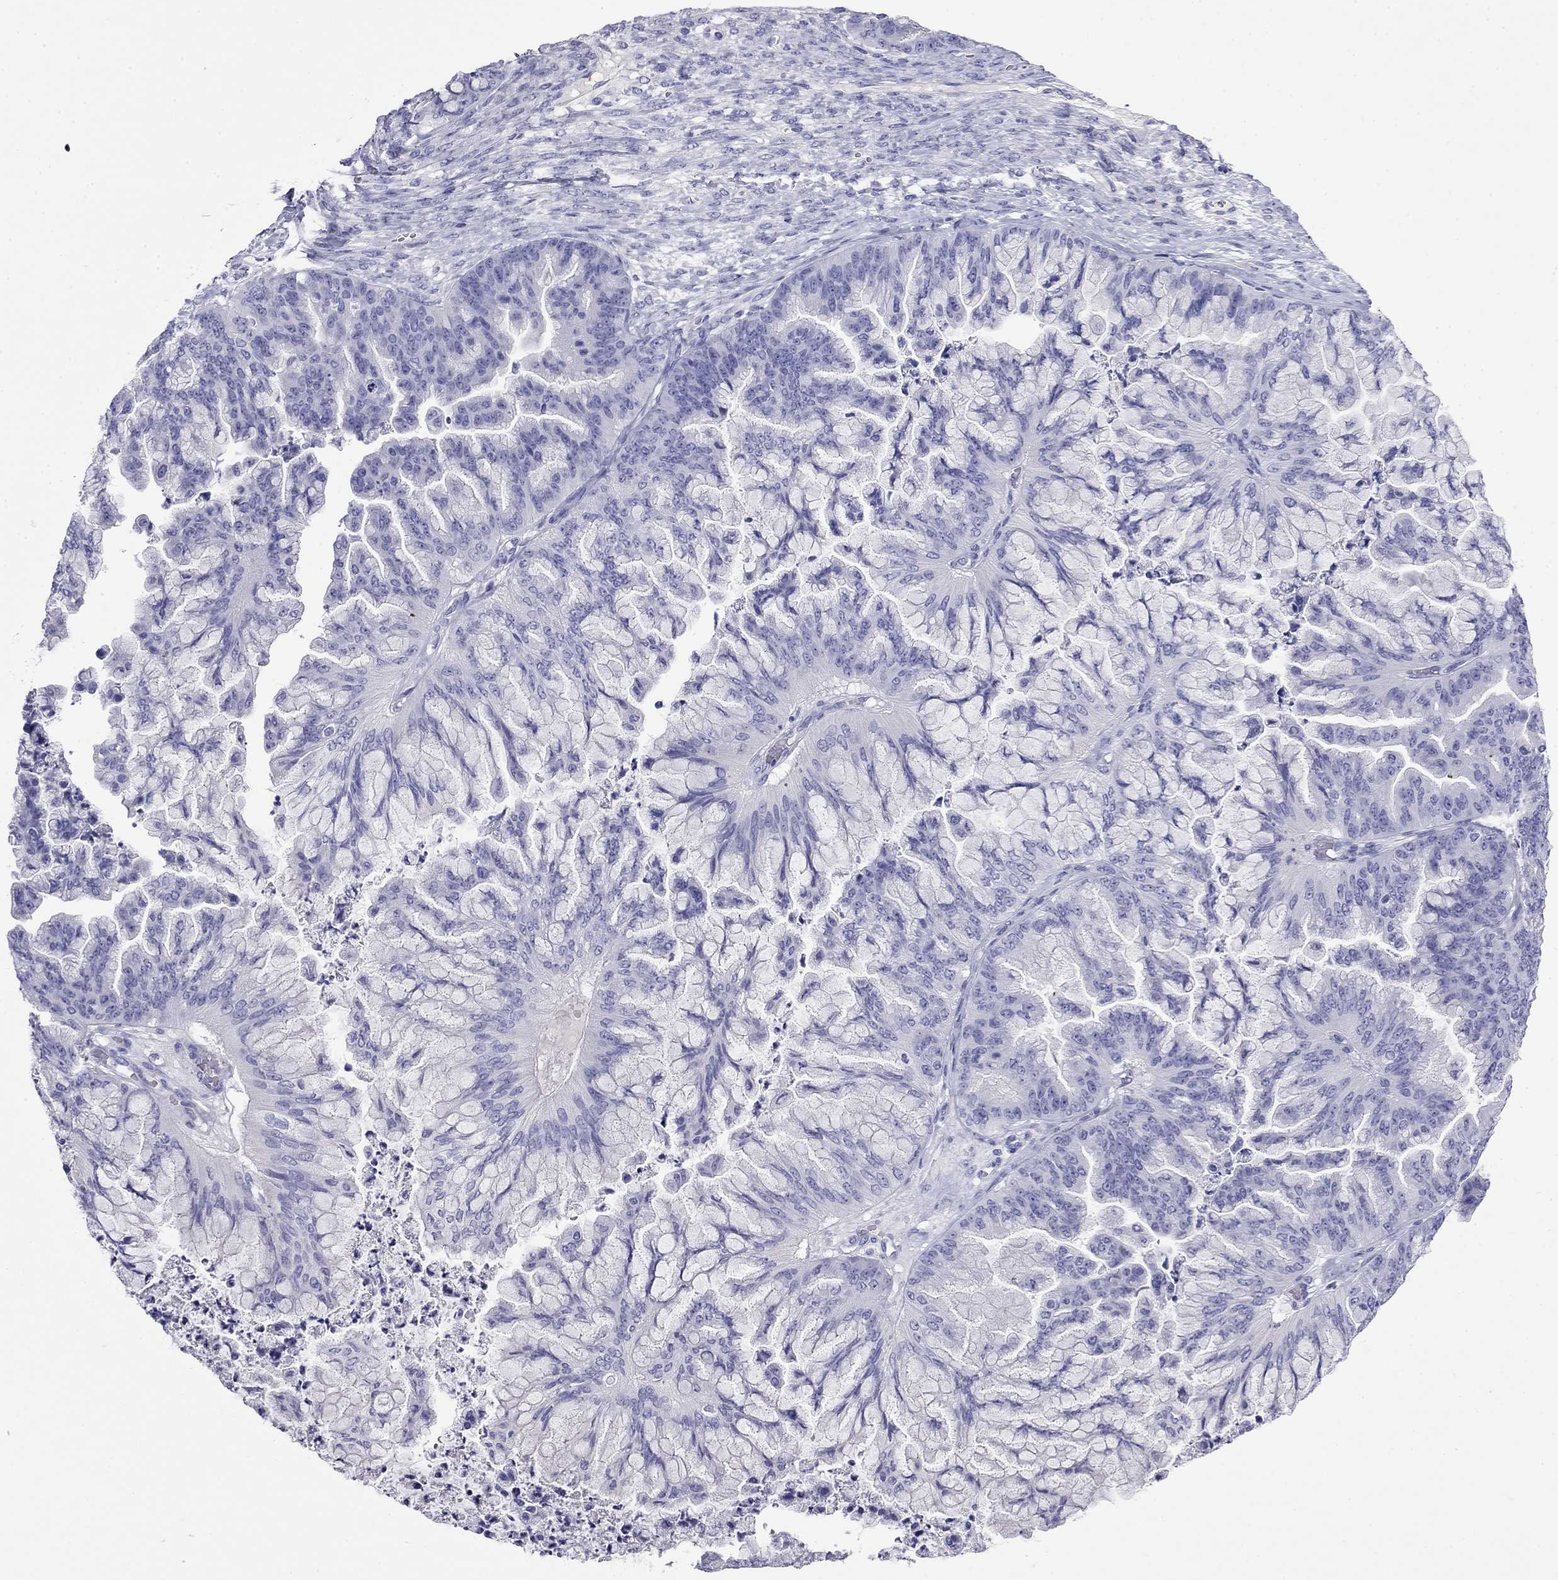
{"staining": {"intensity": "negative", "quantity": "none", "location": "none"}, "tissue": "ovarian cancer", "cell_type": "Tumor cells", "image_type": "cancer", "snomed": [{"axis": "morphology", "description": "Cystadenocarcinoma, mucinous, NOS"}, {"axis": "topography", "description": "Ovary"}], "caption": "Histopathology image shows no protein staining in tumor cells of ovarian mucinous cystadenocarcinoma tissue.", "gene": "MYO15A", "patient": {"sex": "female", "age": 67}}